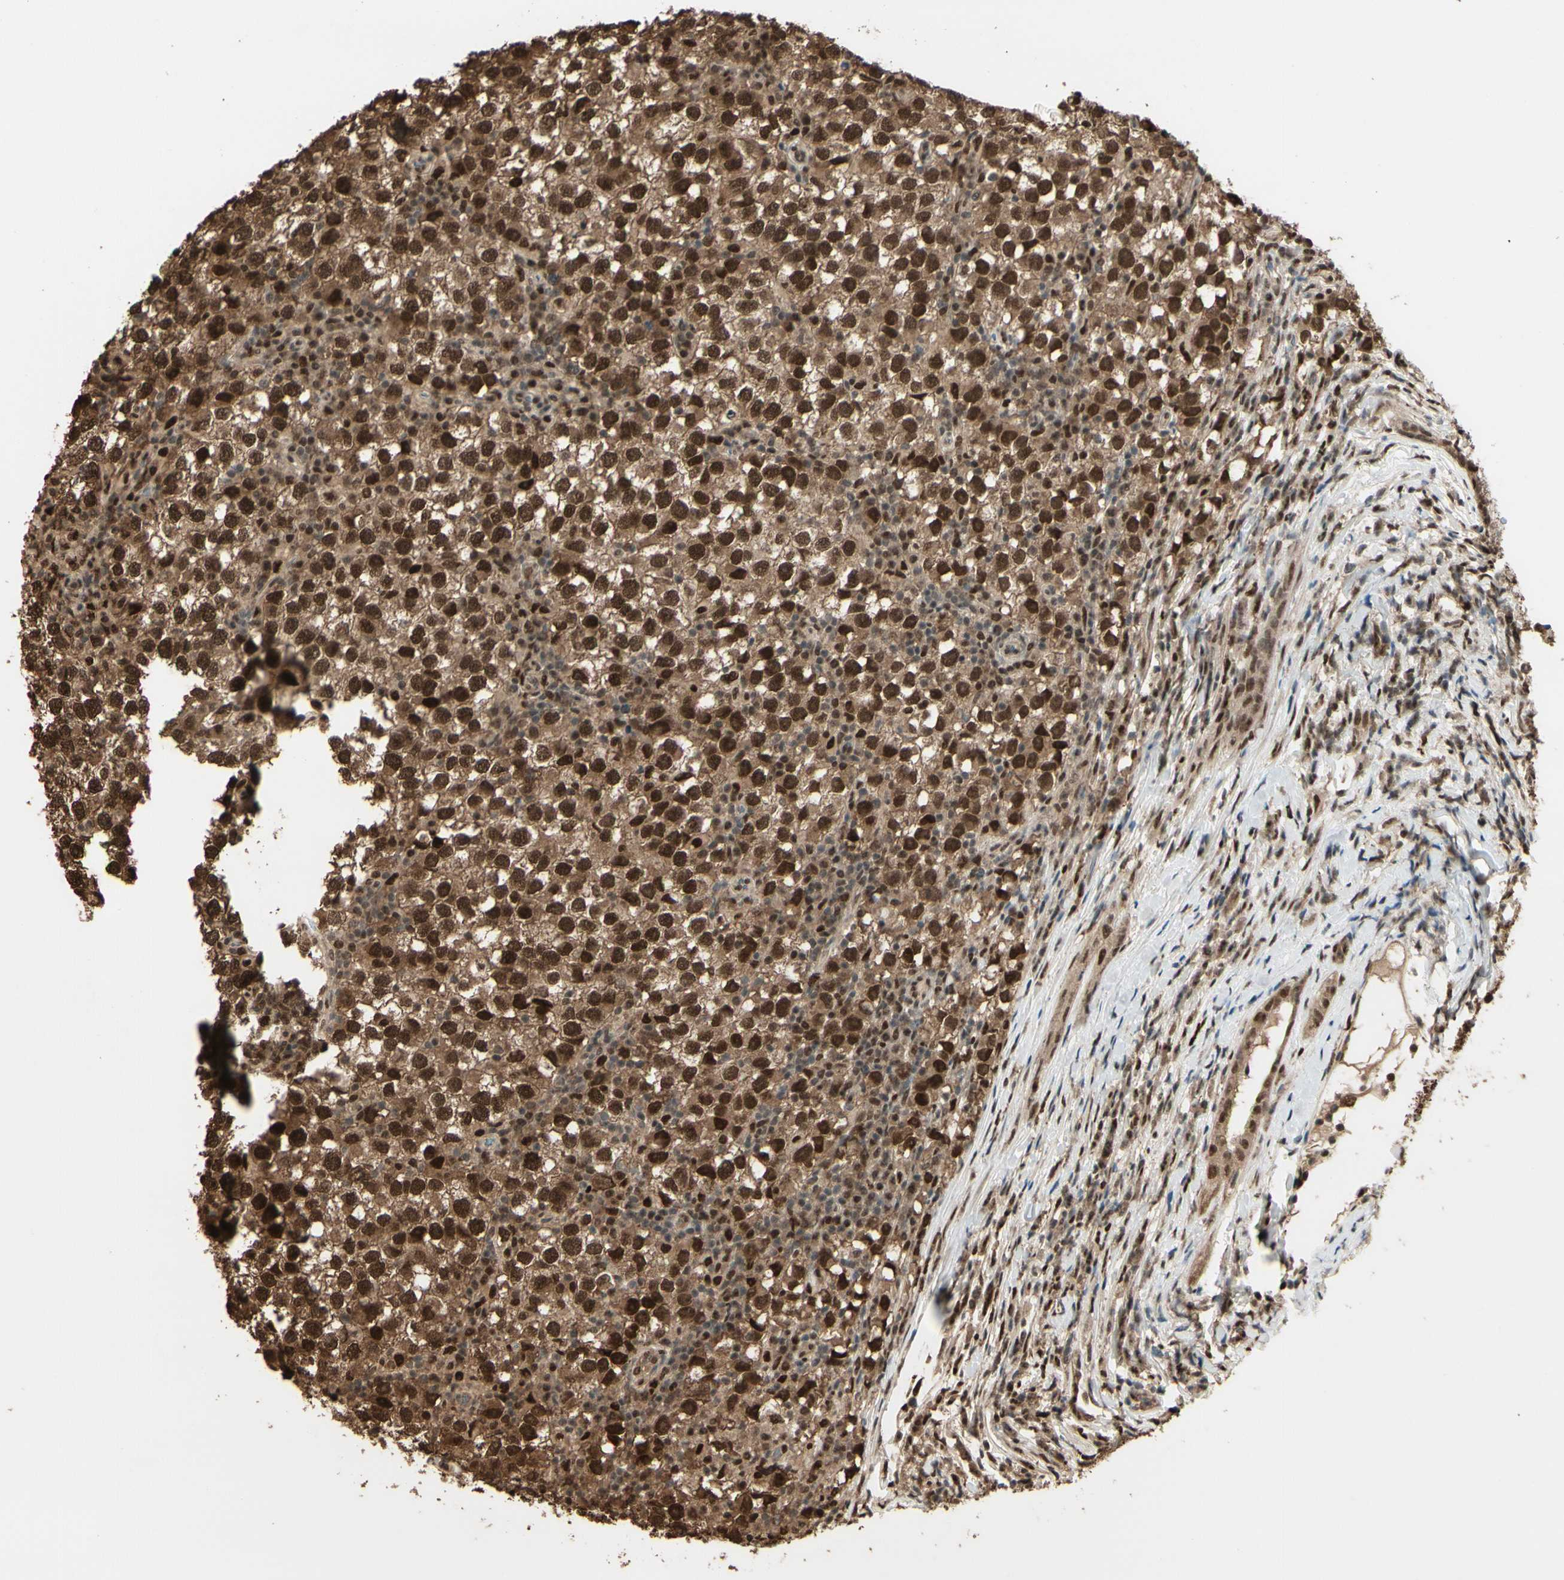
{"staining": {"intensity": "strong", "quantity": ">75%", "location": "cytoplasmic/membranous,nuclear"}, "tissue": "testis cancer", "cell_type": "Tumor cells", "image_type": "cancer", "snomed": [{"axis": "morphology", "description": "Seminoma, NOS"}, {"axis": "topography", "description": "Testis"}], "caption": "Immunohistochemical staining of testis cancer (seminoma) shows strong cytoplasmic/membranous and nuclear protein positivity in about >75% of tumor cells. (DAB IHC with brightfield microscopy, high magnification).", "gene": "HSF1", "patient": {"sex": "male", "age": 65}}